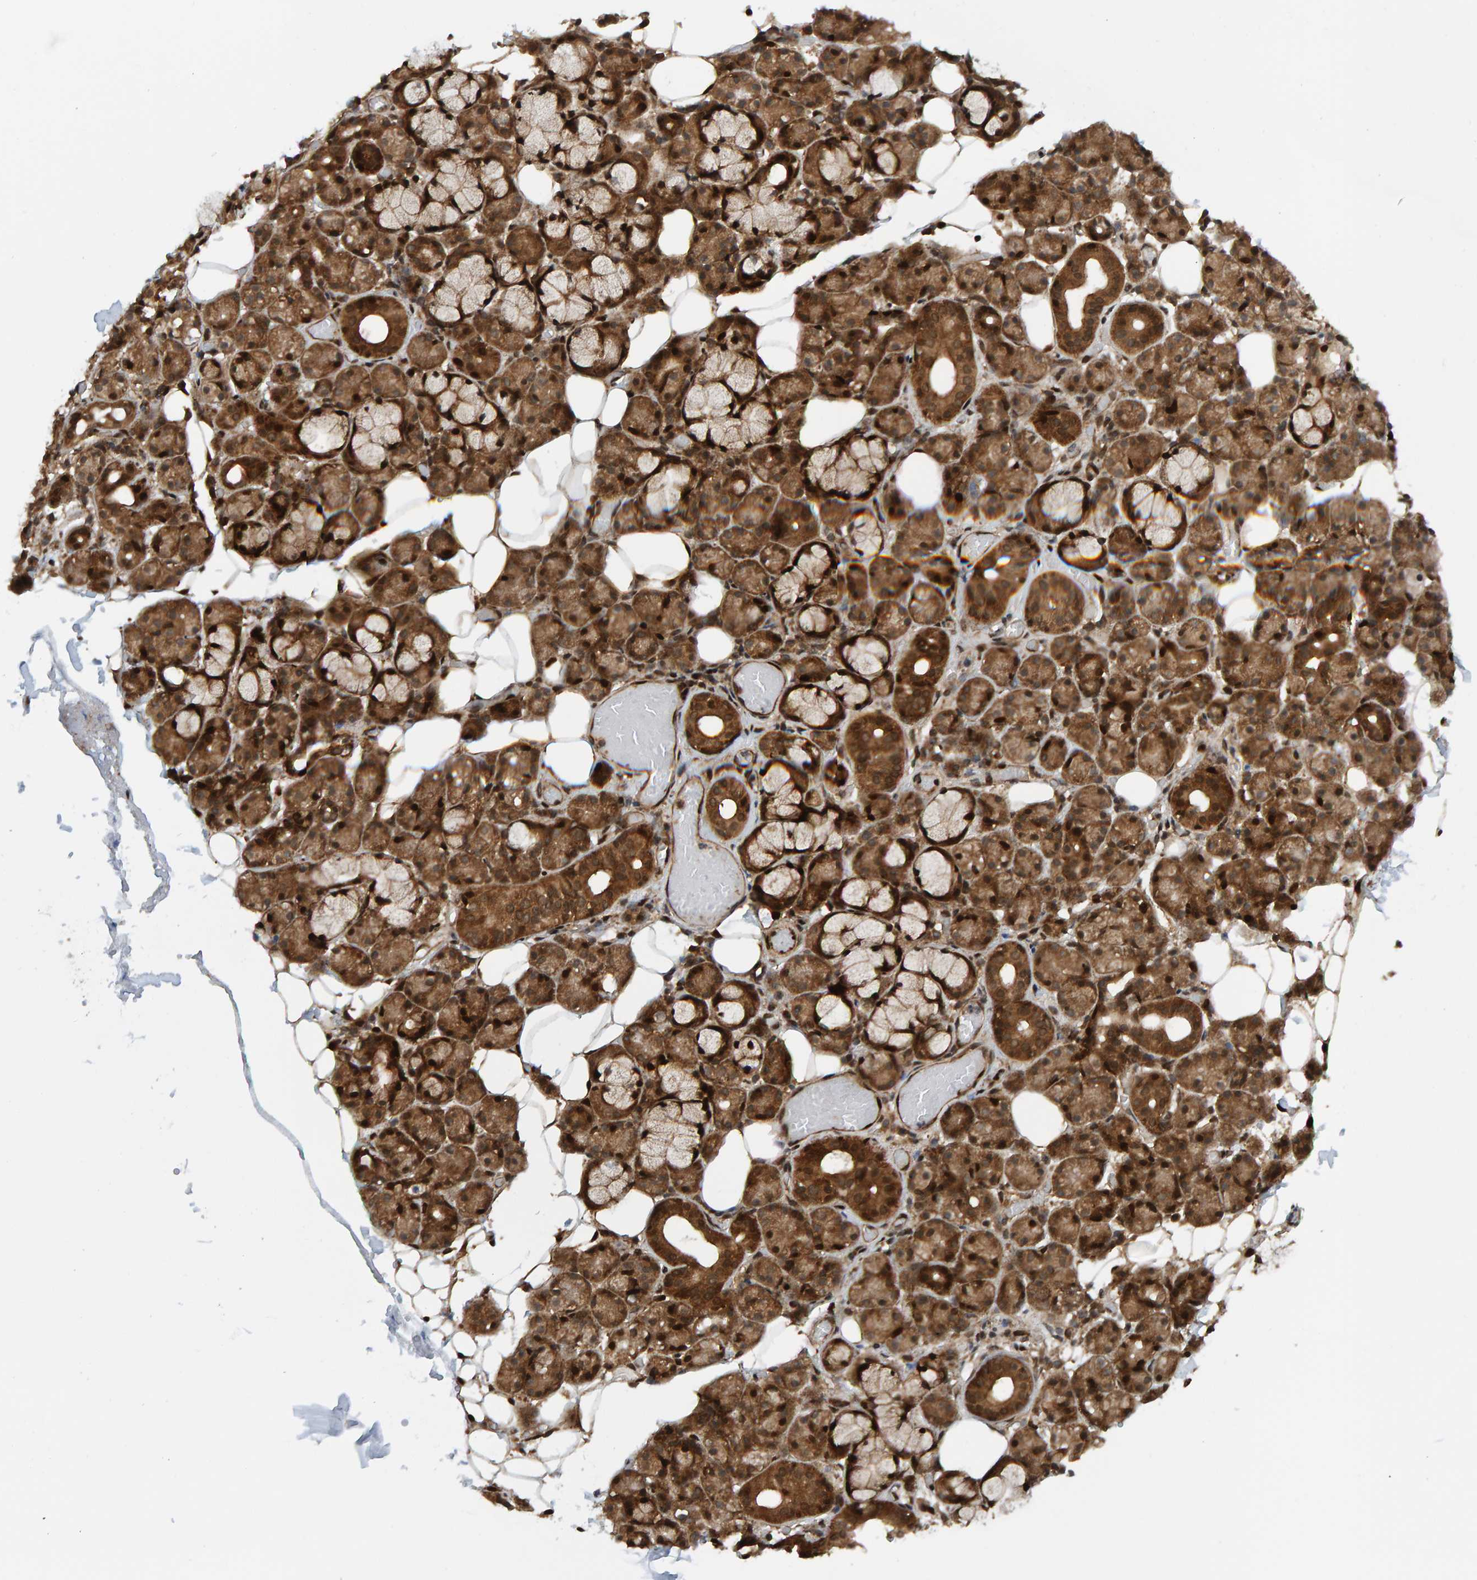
{"staining": {"intensity": "strong", "quantity": ">75%", "location": "cytoplasmic/membranous,nuclear"}, "tissue": "salivary gland", "cell_type": "Glandular cells", "image_type": "normal", "snomed": [{"axis": "morphology", "description": "Normal tissue, NOS"}, {"axis": "topography", "description": "Salivary gland"}], "caption": "An IHC histopathology image of unremarkable tissue is shown. Protein staining in brown highlights strong cytoplasmic/membranous,nuclear positivity in salivary gland within glandular cells.", "gene": "ZNF366", "patient": {"sex": "male", "age": 63}}